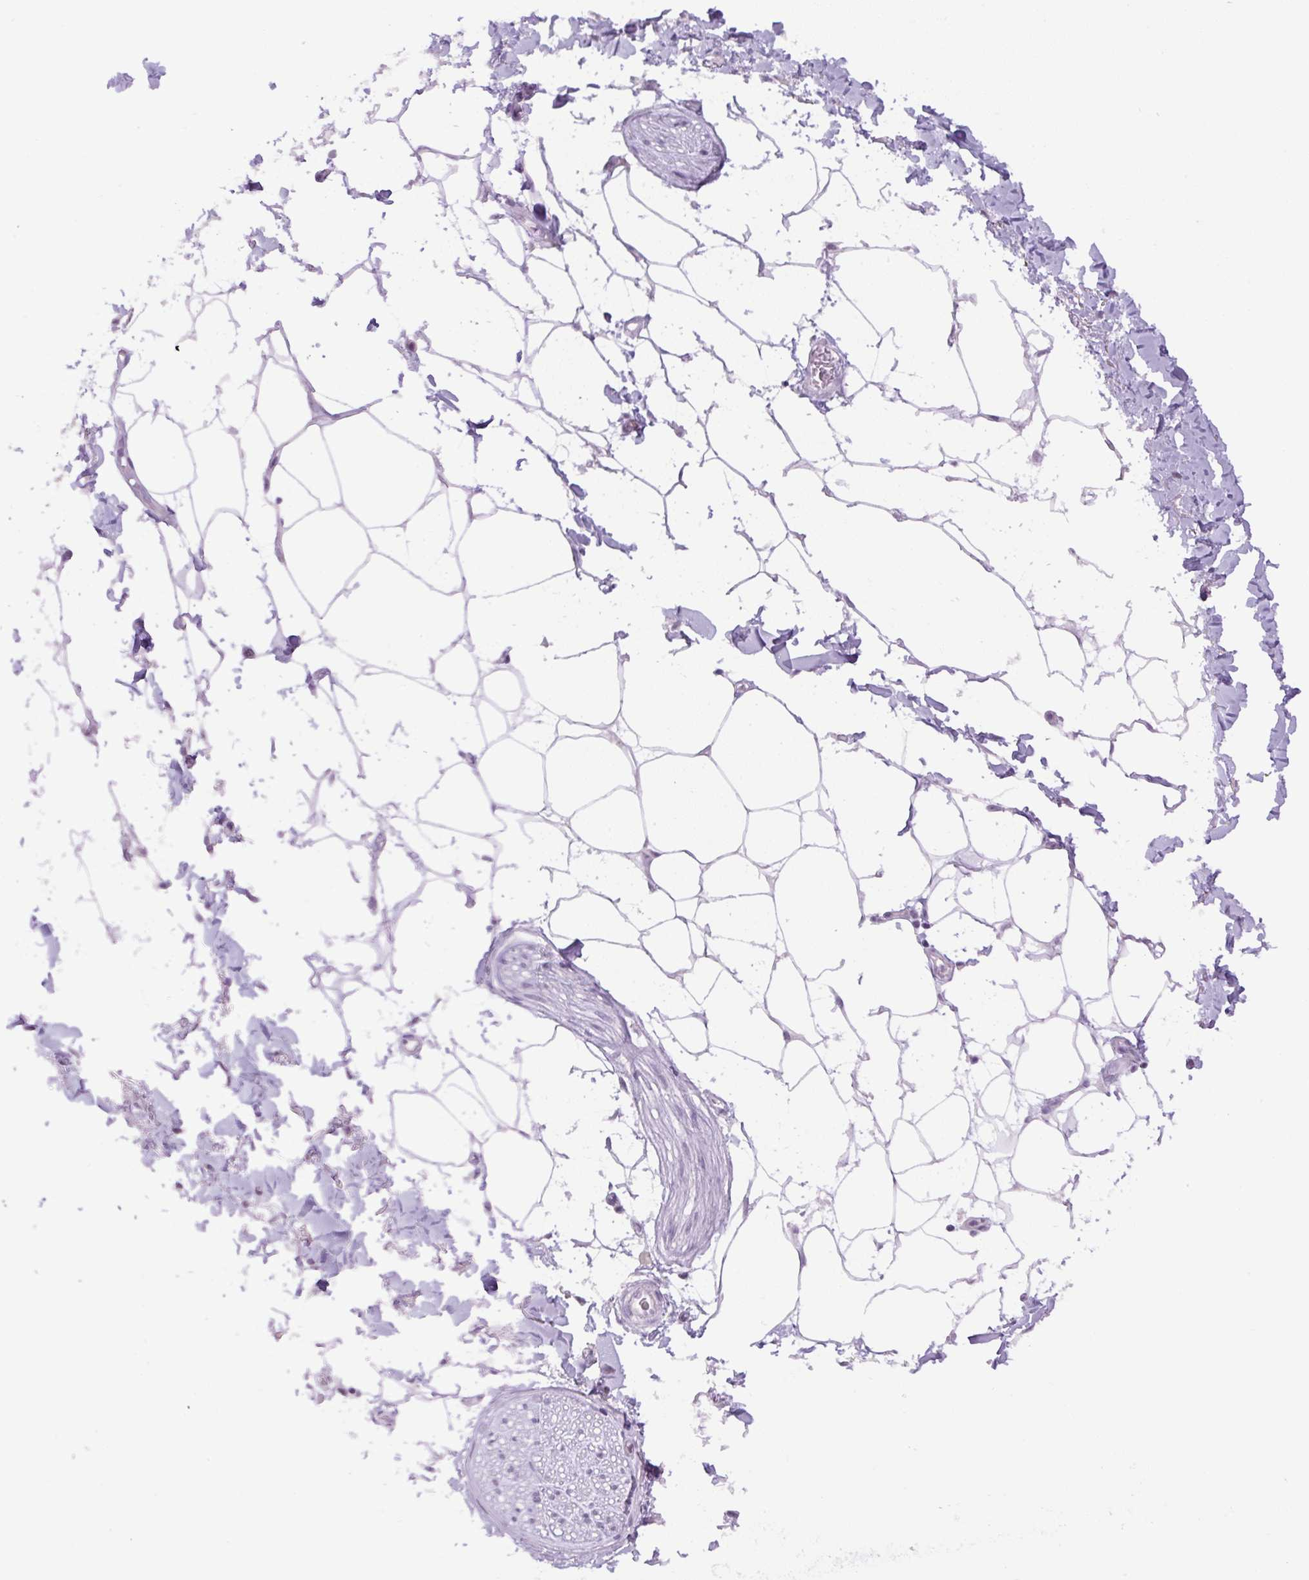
{"staining": {"intensity": "negative", "quantity": "none", "location": "none"}, "tissue": "adipose tissue", "cell_type": "Adipocytes", "image_type": "normal", "snomed": [{"axis": "morphology", "description": "Normal tissue, NOS"}, {"axis": "topography", "description": "Vagina"}, {"axis": "topography", "description": "Peripheral nerve tissue"}], "caption": "Protein analysis of benign adipose tissue exhibits no significant expression in adipocytes. Nuclei are stained in blue.", "gene": "RYBP", "patient": {"sex": "female", "age": 71}}